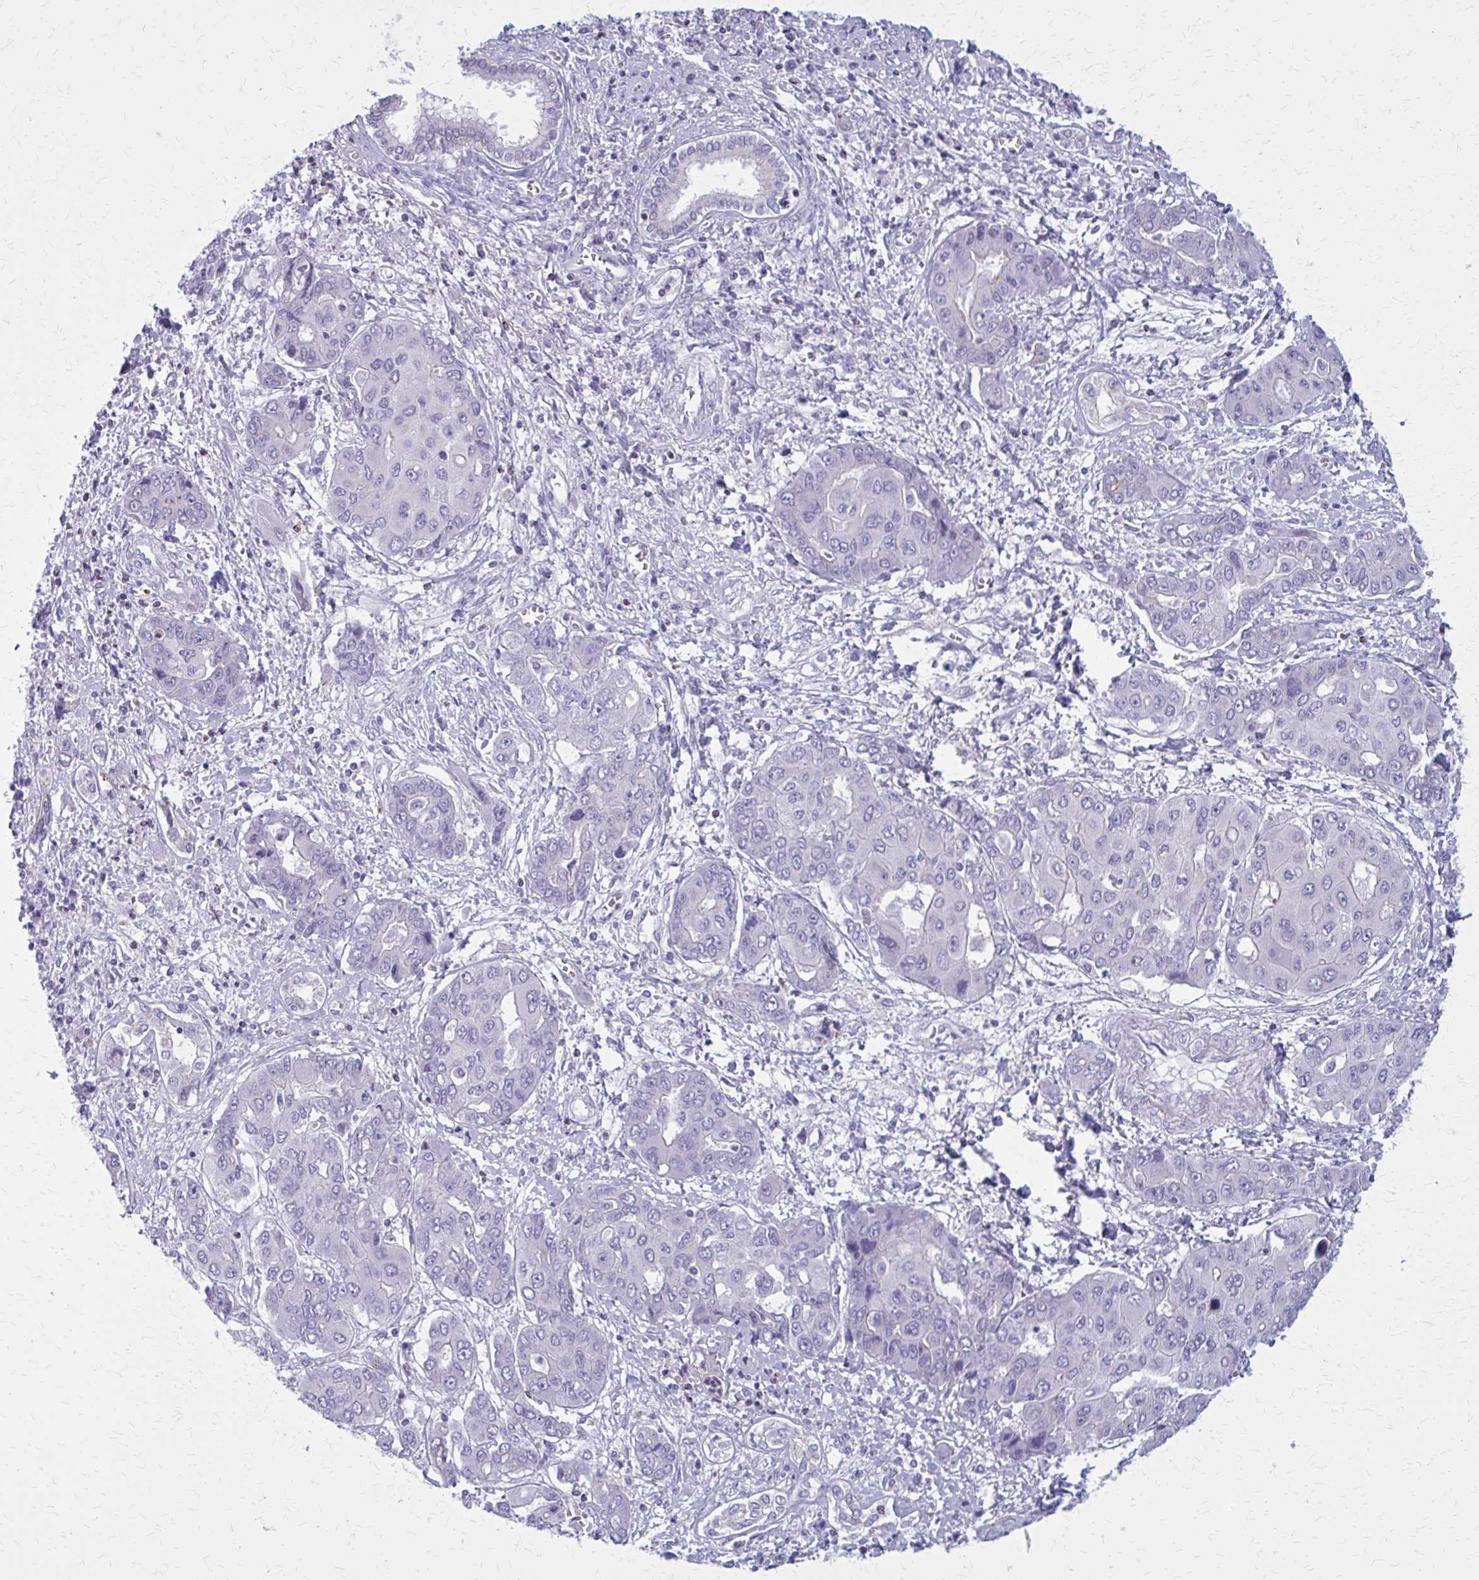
{"staining": {"intensity": "negative", "quantity": "none", "location": "none"}, "tissue": "liver cancer", "cell_type": "Tumor cells", "image_type": "cancer", "snomed": [{"axis": "morphology", "description": "Cholangiocarcinoma"}, {"axis": "topography", "description": "Liver"}], "caption": "An image of liver cholangiocarcinoma stained for a protein shows no brown staining in tumor cells.", "gene": "PEDS1", "patient": {"sex": "male", "age": 67}}